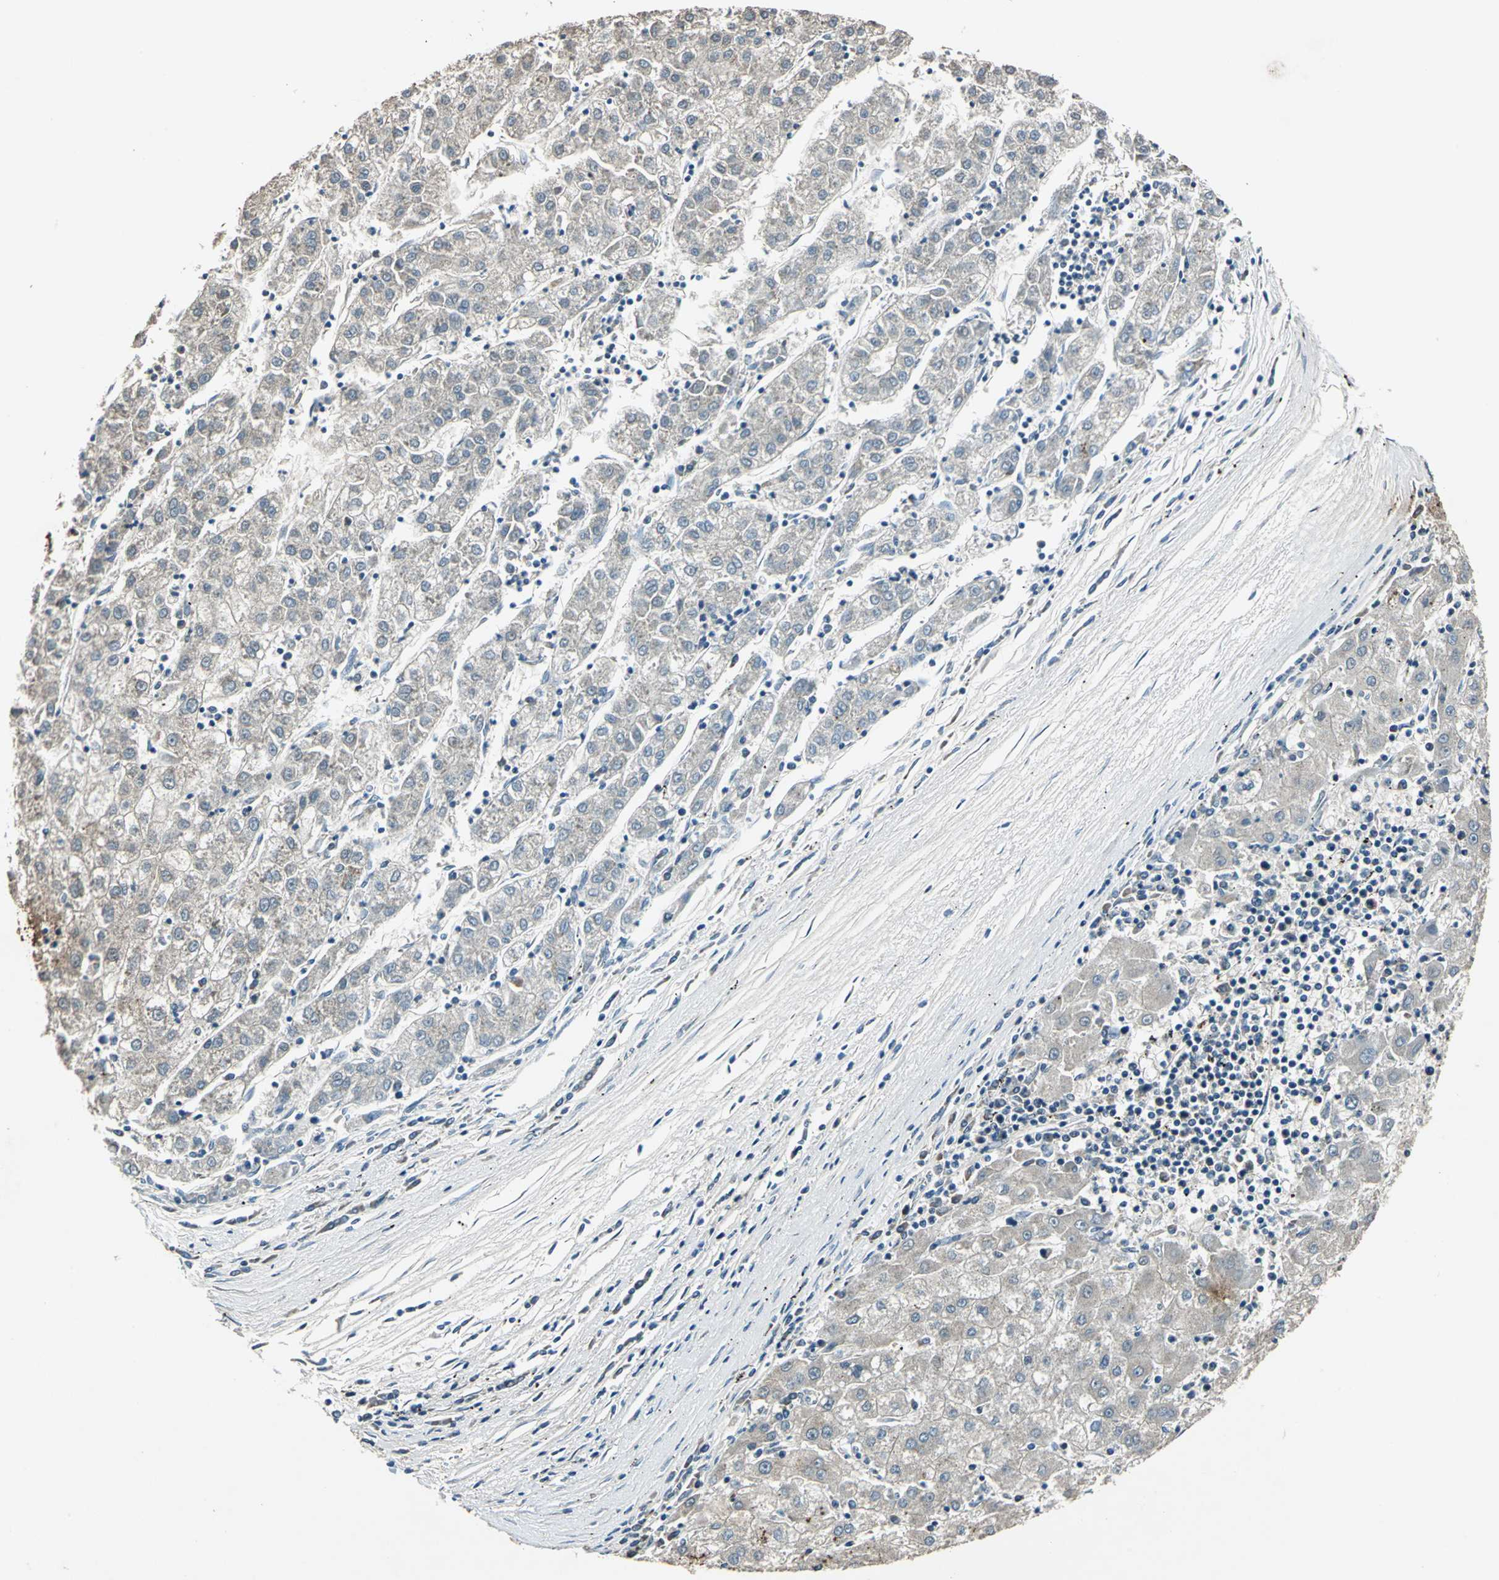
{"staining": {"intensity": "negative", "quantity": "none", "location": "none"}, "tissue": "liver cancer", "cell_type": "Tumor cells", "image_type": "cancer", "snomed": [{"axis": "morphology", "description": "Carcinoma, Hepatocellular, NOS"}, {"axis": "topography", "description": "Liver"}], "caption": "Immunohistochemistry (IHC) histopathology image of human hepatocellular carcinoma (liver) stained for a protein (brown), which shows no expression in tumor cells. (DAB immunohistochemistry, high magnification).", "gene": "AHSA1", "patient": {"sex": "male", "age": 72}}